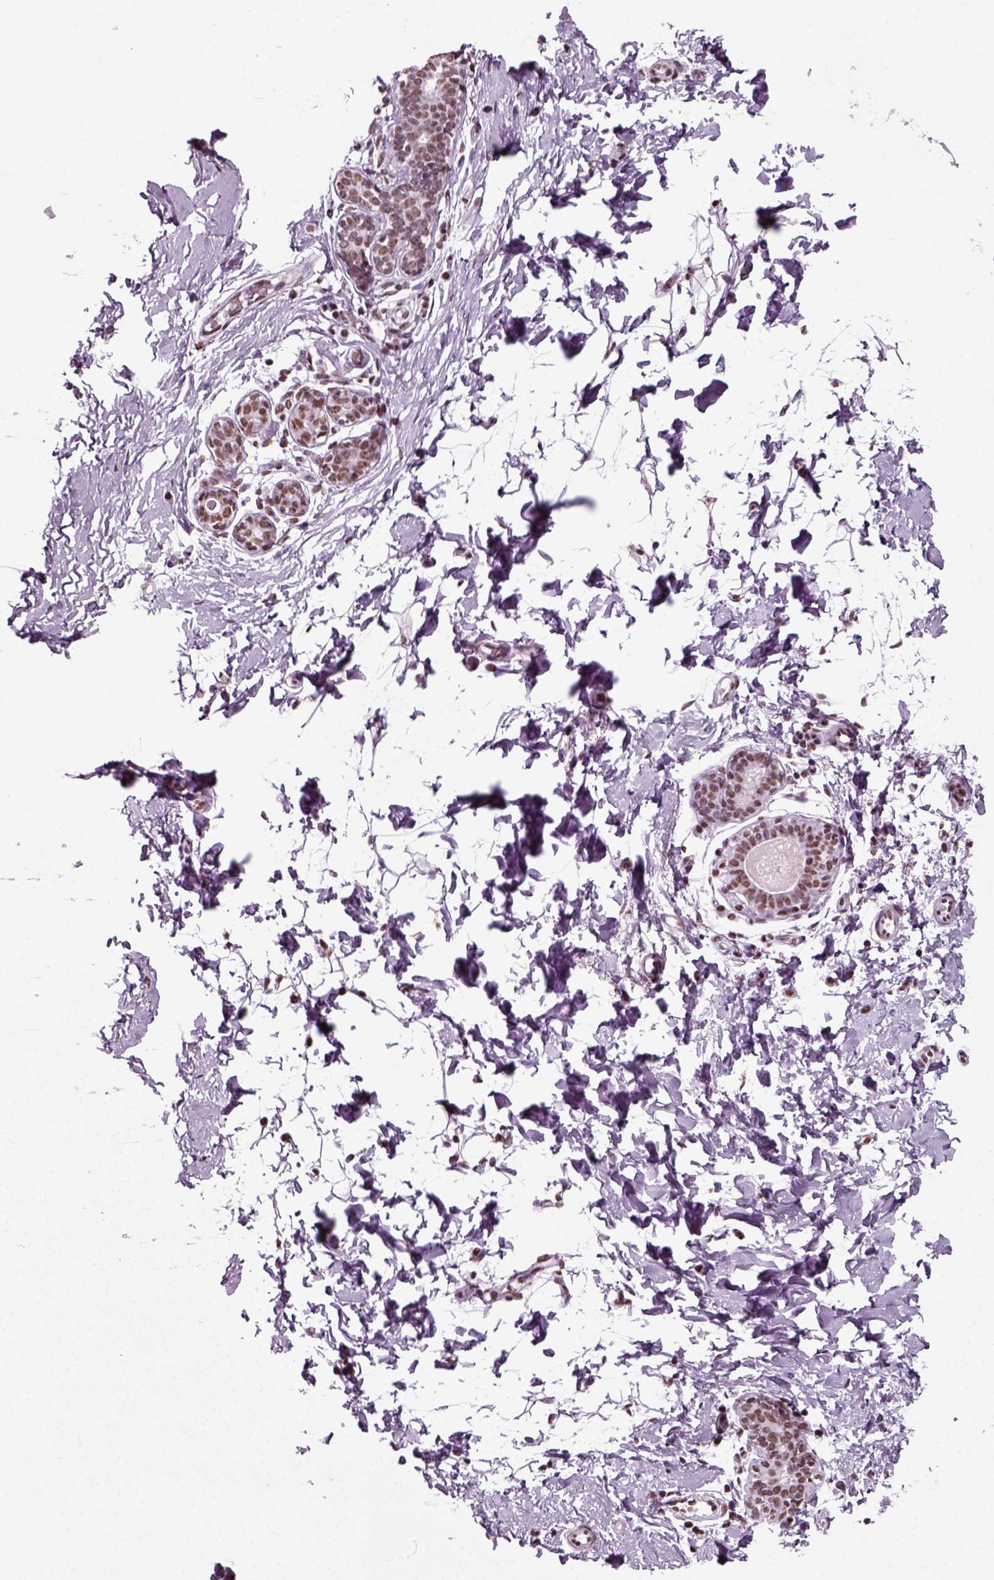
{"staining": {"intensity": "moderate", "quantity": ">75%", "location": "nuclear"}, "tissue": "breast", "cell_type": "Adipocytes", "image_type": "normal", "snomed": [{"axis": "morphology", "description": "Normal tissue, NOS"}, {"axis": "topography", "description": "Breast"}], "caption": "IHC histopathology image of unremarkable breast: human breast stained using IHC shows medium levels of moderate protein expression localized specifically in the nuclear of adipocytes, appearing as a nuclear brown color.", "gene": "POLR1H", "patient": {"sex": "female", "age": 37}}